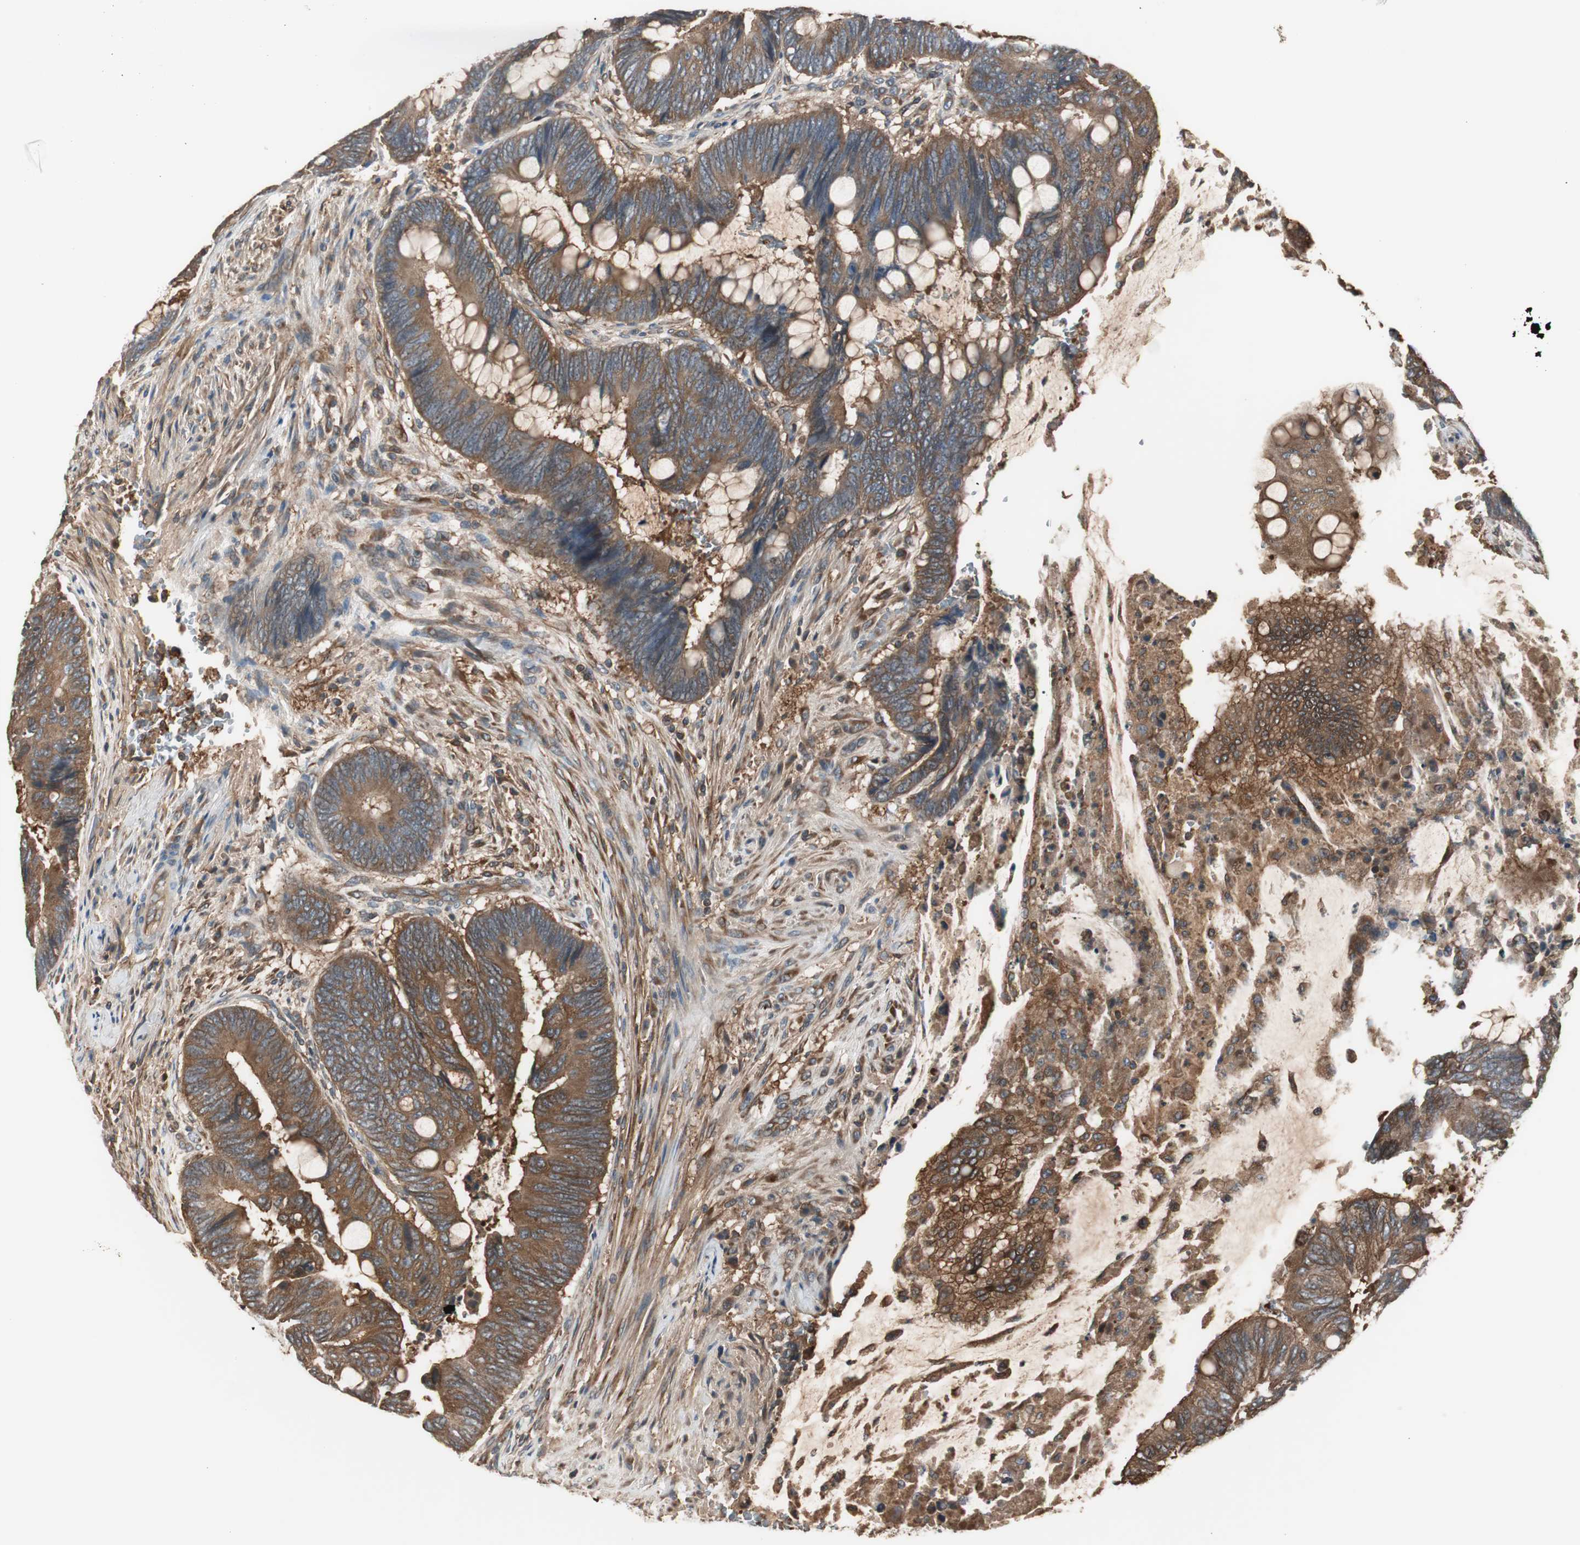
{"staining": {"intensity": "strong", "quantity": ">75%", "location": "cytoplasmic/membranous"}, "tissue": "colorectal cancer", "cell_type": "Tumor cells", "image_type": "cancer", "snomed": [{"axis": "morphology", "description": "Normal tissue, NOS"}, {"axis": "morphology", "description": "Adenocarcinoma, NOS"}, {"axis": "topography", "description": "Rectum"}], "caption": "A brown stain labels strong cytoplasmic/membranous positivity of a protein in colorectal cancer tumor cells.", "gene": "CAPNS1", "patient": {"sex": "male", "age": 92}}